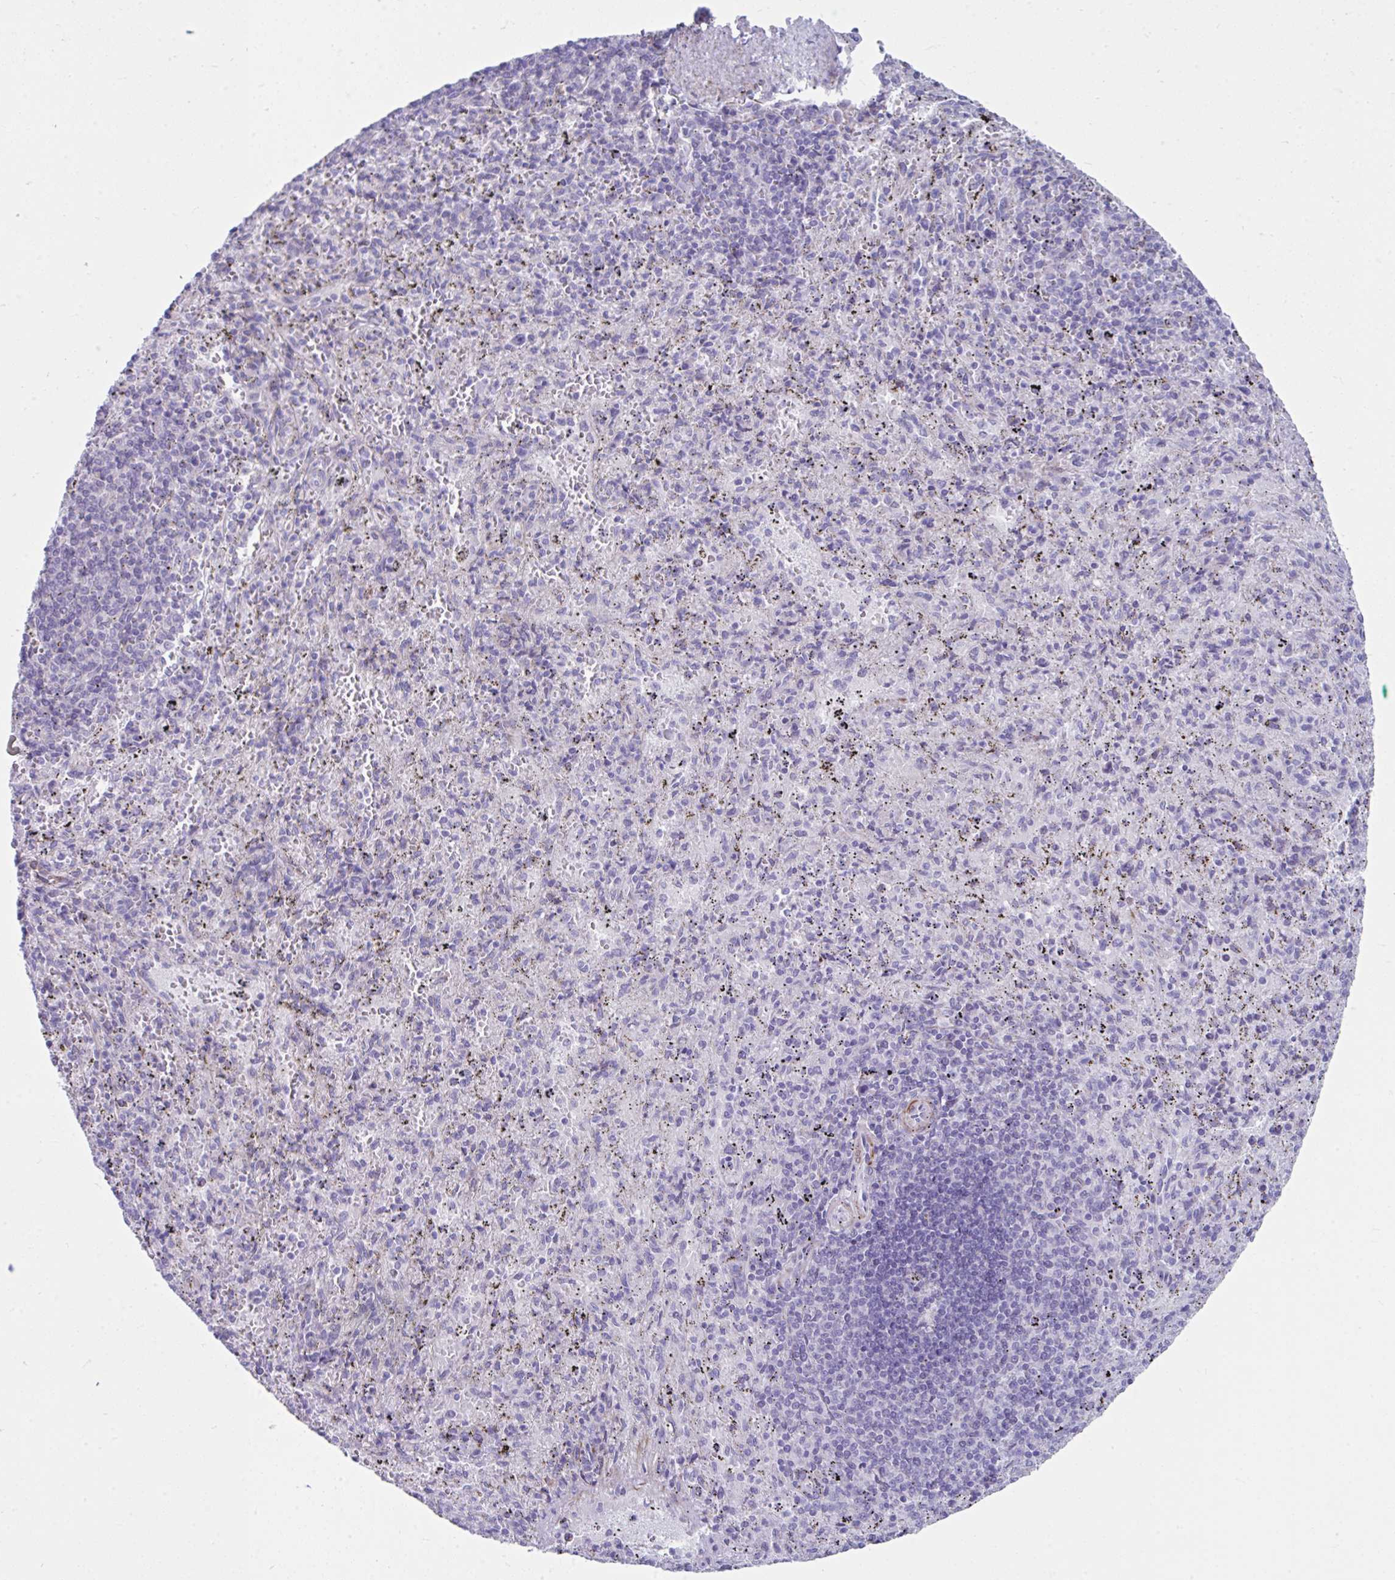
{"staining": {"intensity": "negative", "quantity": "none", "location": "none"}, "tissue": "spleen", "cell_type": "Cells in red pulp", "image_type": "normal", "snomed": [{"axis": "morphology", "description": "Normal tissue, NOS"}, {"axis": "topography", "description": "Spleen"}], "caption": "A high-resolution photomicrograph shows immunohistochemistry staining of benign spleen, which shows no significant staining in cells in red pulp. (DAB (3,3'-diaminobenzidine) immunohistochemistry with hematoxylin counter stain).", "gene": "GRXCR2", "patient": {"sex": "male", "age": 57}}